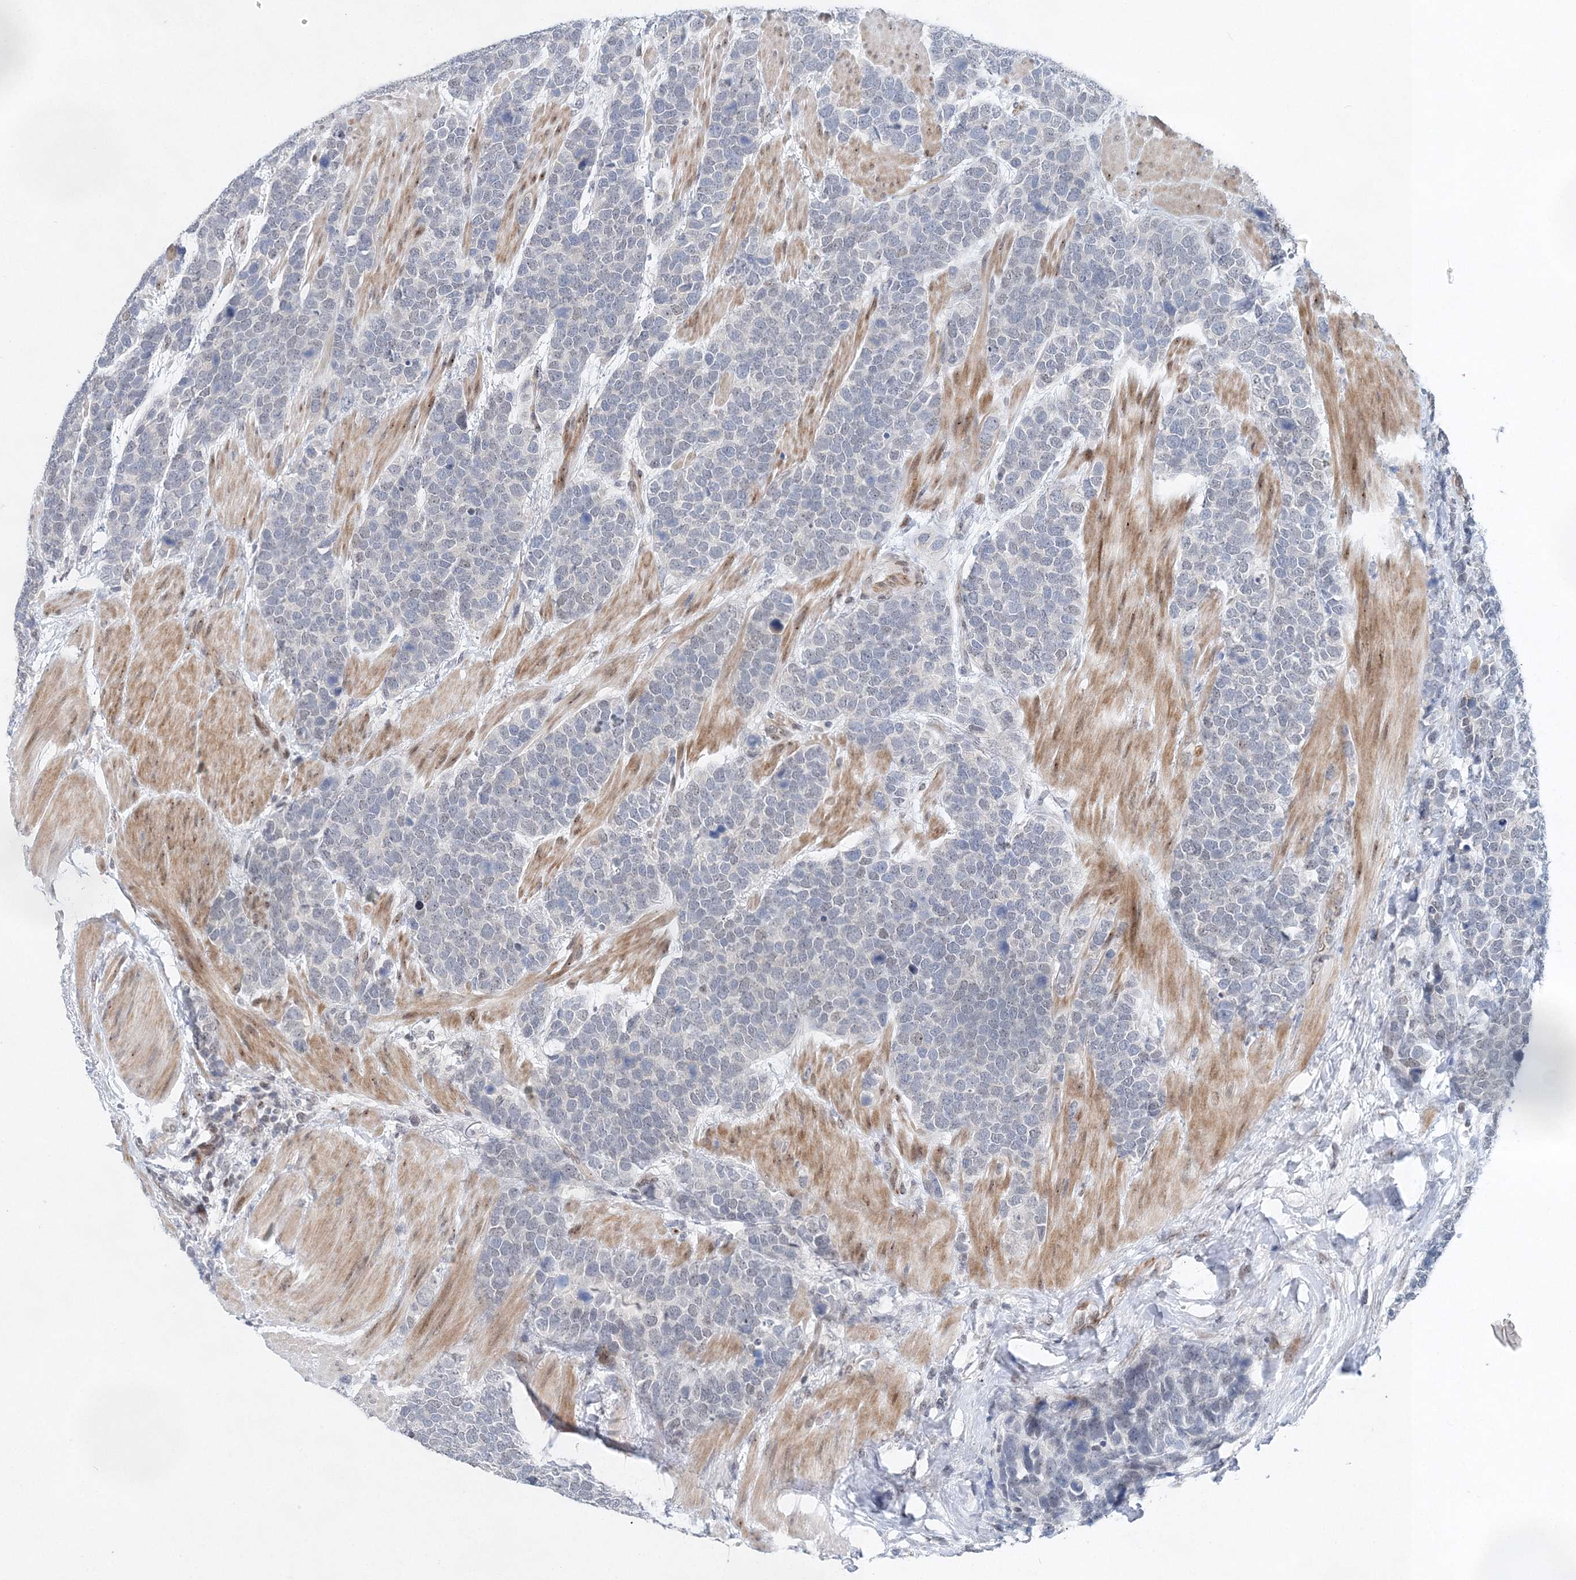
{"staining": {"intensity": "negative", "quantity": "none", "location": "none"}, "tissue": "urothelial cancer", "cell_type": "Tumor cells", "image_type": "cancer", "snomed": [{"axis": "morphology", "description": "Urothelial carcinoma, High grade"}, {"axis": "topography", "description": "Urinary bladder"}], "caption": "DAB (3,3'-diaminobenzidine) immunohistochemical staining of urothelial carcinoma (high-grade) exhibits no significant positivity in tumor cells.", "gene": "UIMC1", "patient": {"sex": "female", "age": 82}}